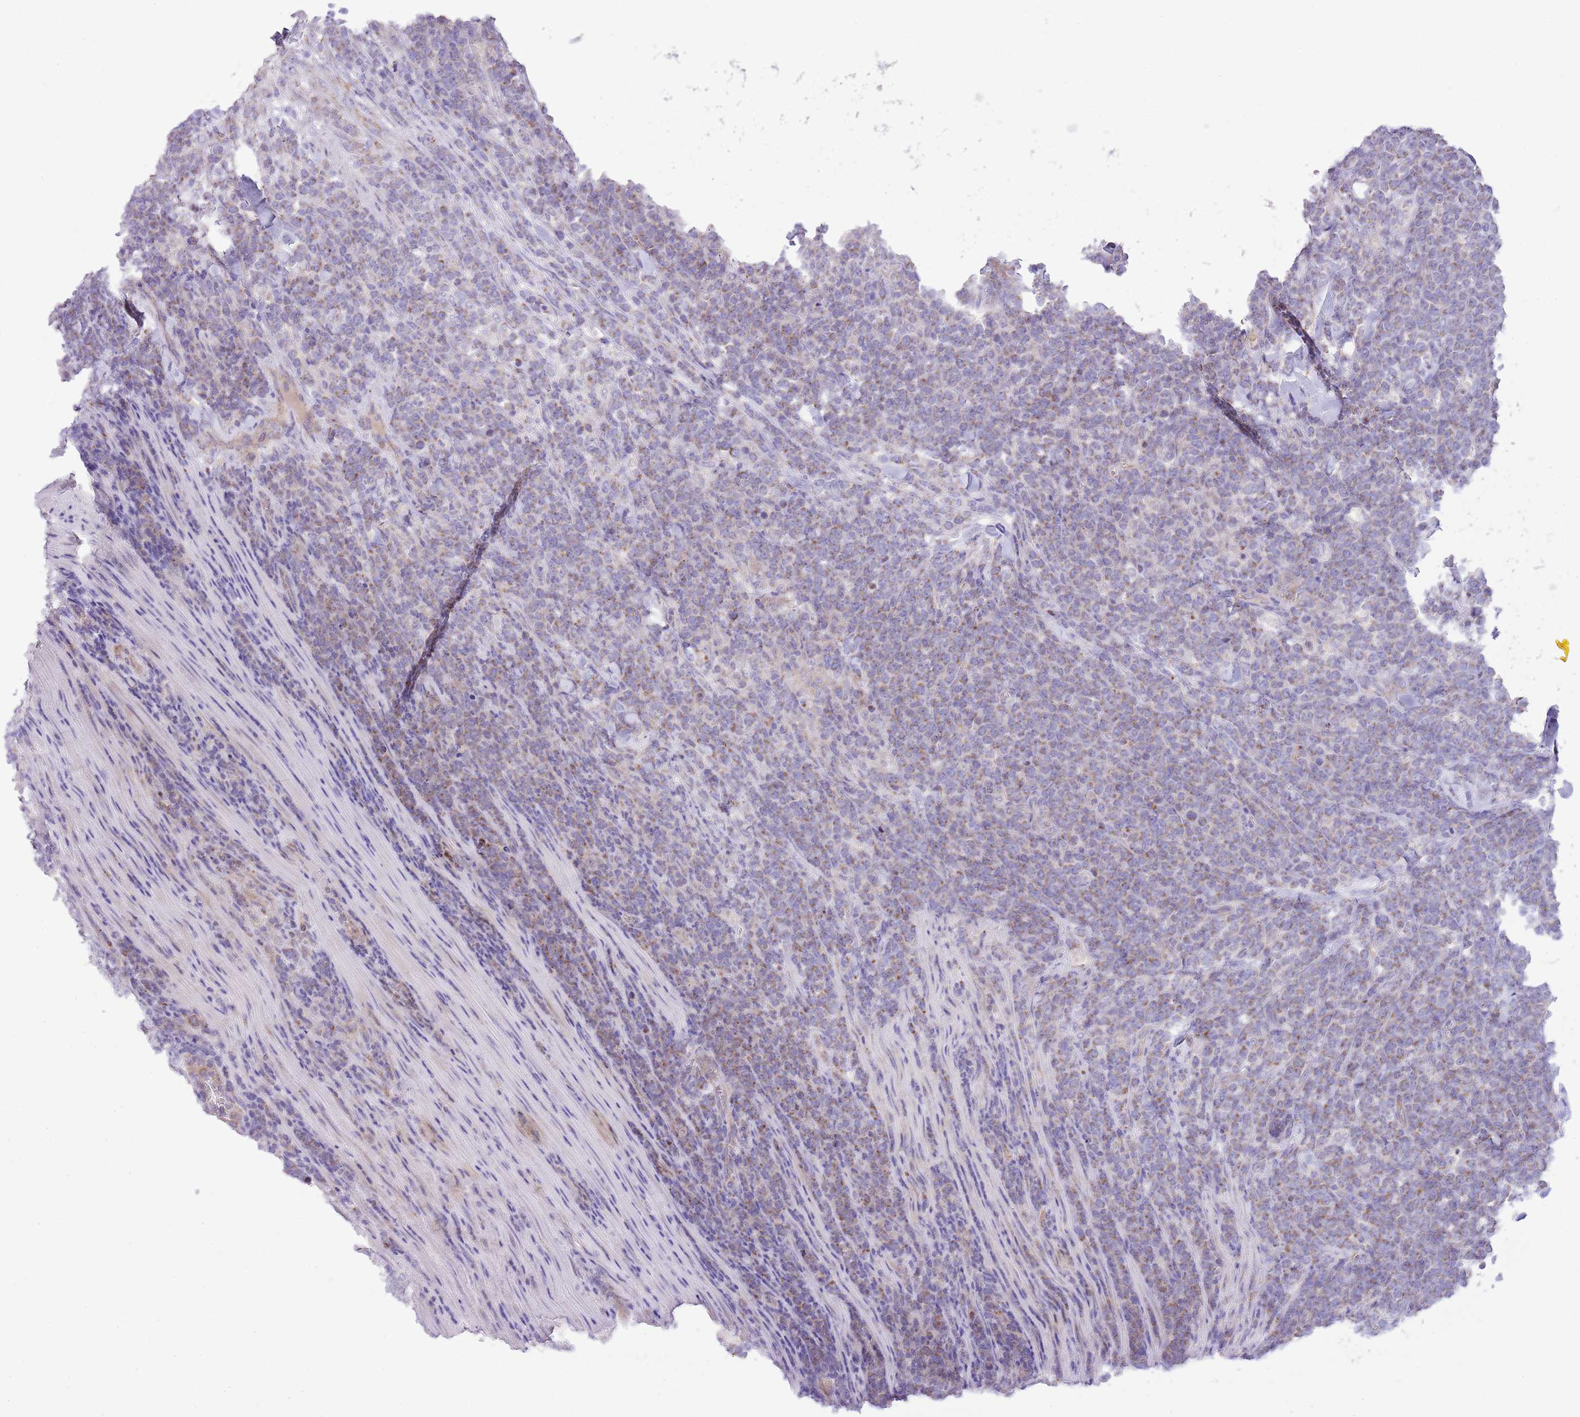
{"staining": {"intensity": "weak", "quantity": "25%-75%", "location": "cytoplasmic/membranous"}, "tissue": "lymphoma", "cell_type": "Tumor cells", "image_type": "cancer", "snomed": [{"axis": "morphology", "description": "Malignant lymphoma, non-Hodgkin's type, High grade"}, {"axis": "topography", "description": "Small intestine"}], "caption": "Immunohistochemistry photomicrograph of human lymphoma stained for a protein (brown), which demonstrates low levels of weak cytoplasmic/membranous staining in about 25%-75% of tumor cells.", "gene": "OAZ2", "patient": {"sex": "male", "age": 8}}